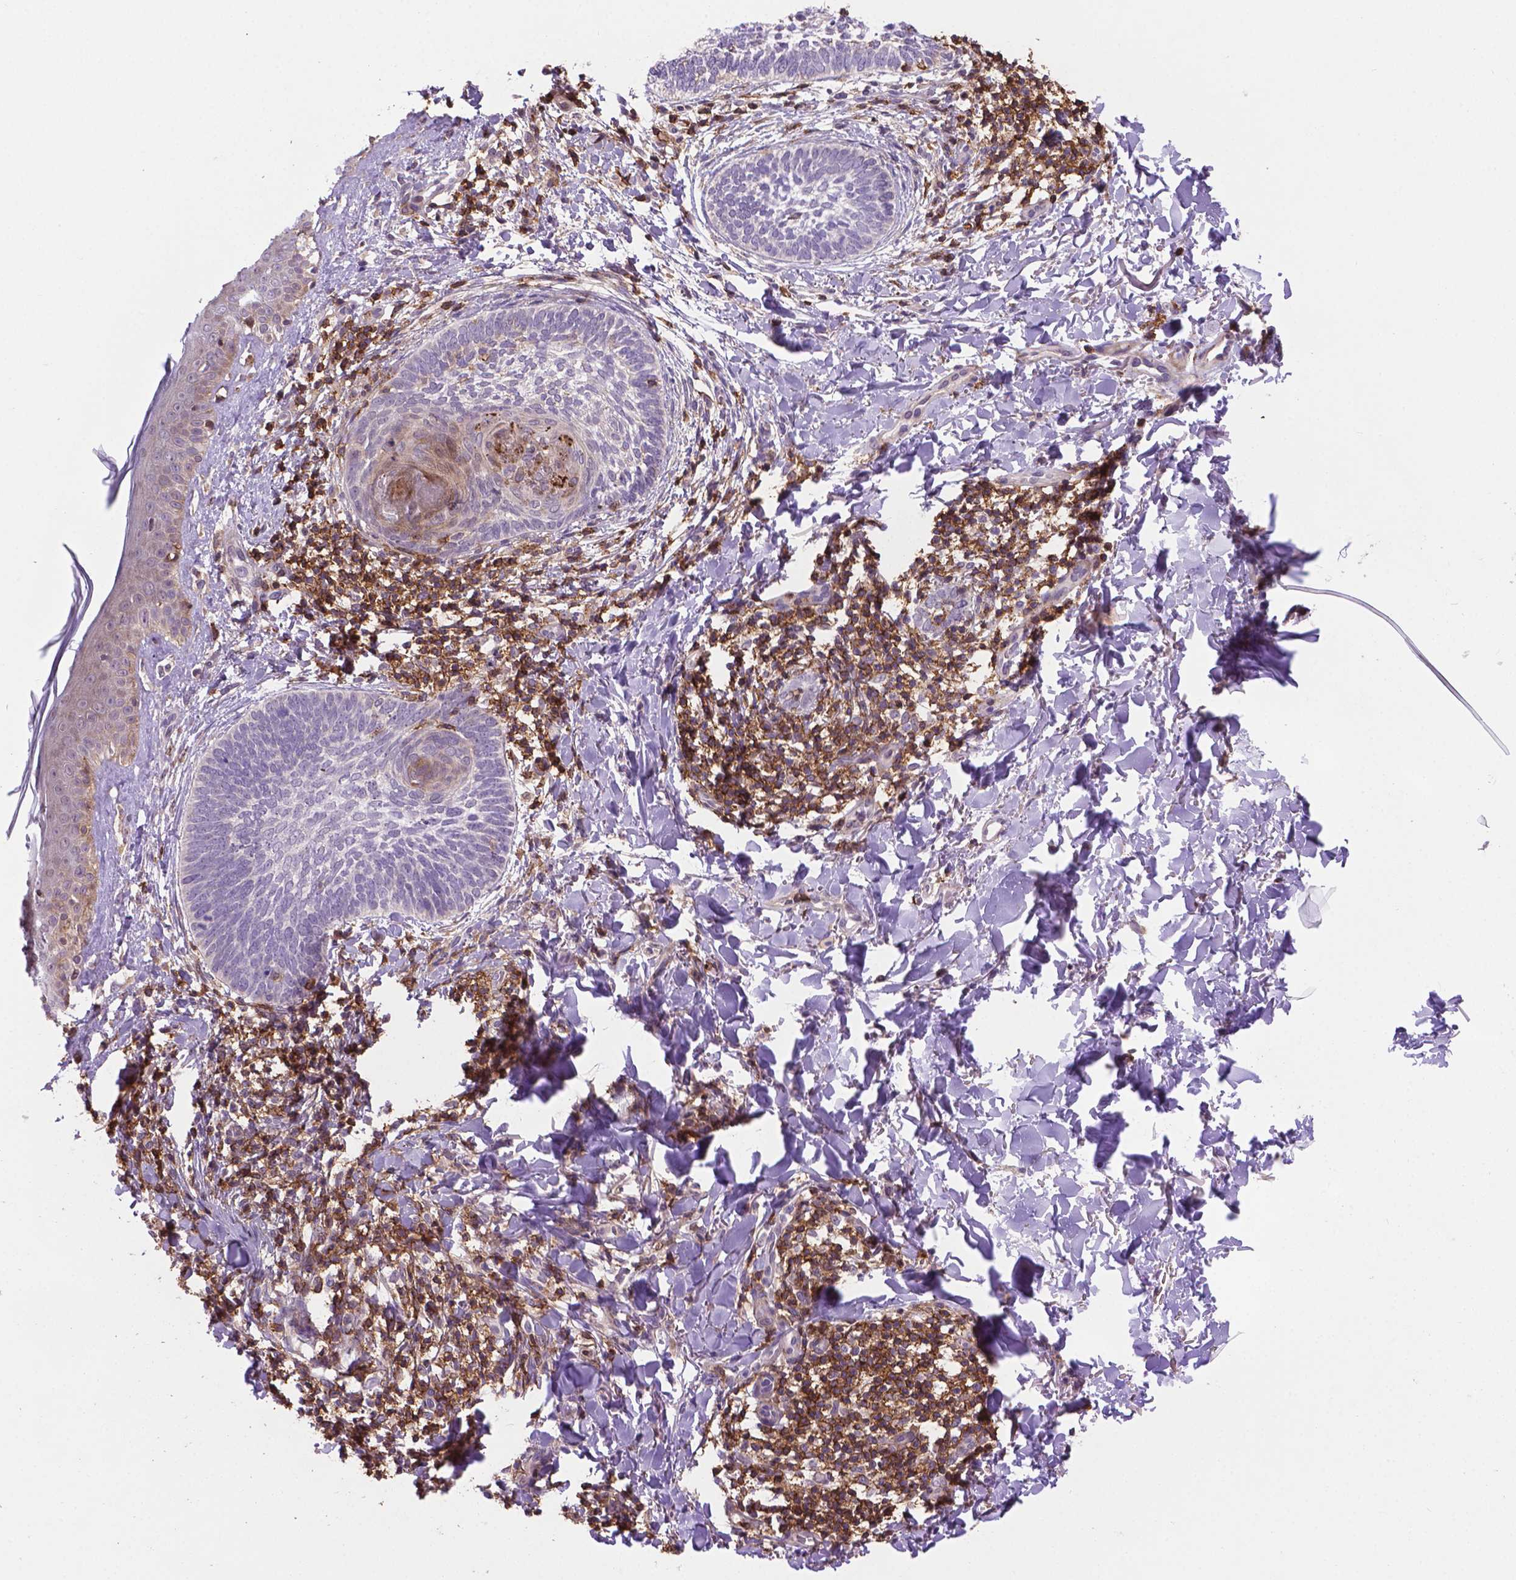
{"staining": {"intensity": "negative", "quantity": "none", "location": "none"}, "tissue": "skin cancer", "cell_type": "Tumor cells", "image_type": "cancer", "snomed": [{"axis": "morphology", "description": "Normal tissue, NOS"}, {"axis": "morphology", "description": "Basal cell carcinoma"}, {"axis": "topography", "description": "Skin"}], "caption": "The photomicrograph reveals no significant positivity in tumor cells of skin cancer (basal cell carcinoma). The staining was performed using DAB (3,3'-diaminobenzidine) to visualize the protein expression in brown, while the nuclei were stained in blue with hematoxylin (Magnification: 20x).", "gene": "ACAD10", "patient": {"sex": "male", "age": 46}}